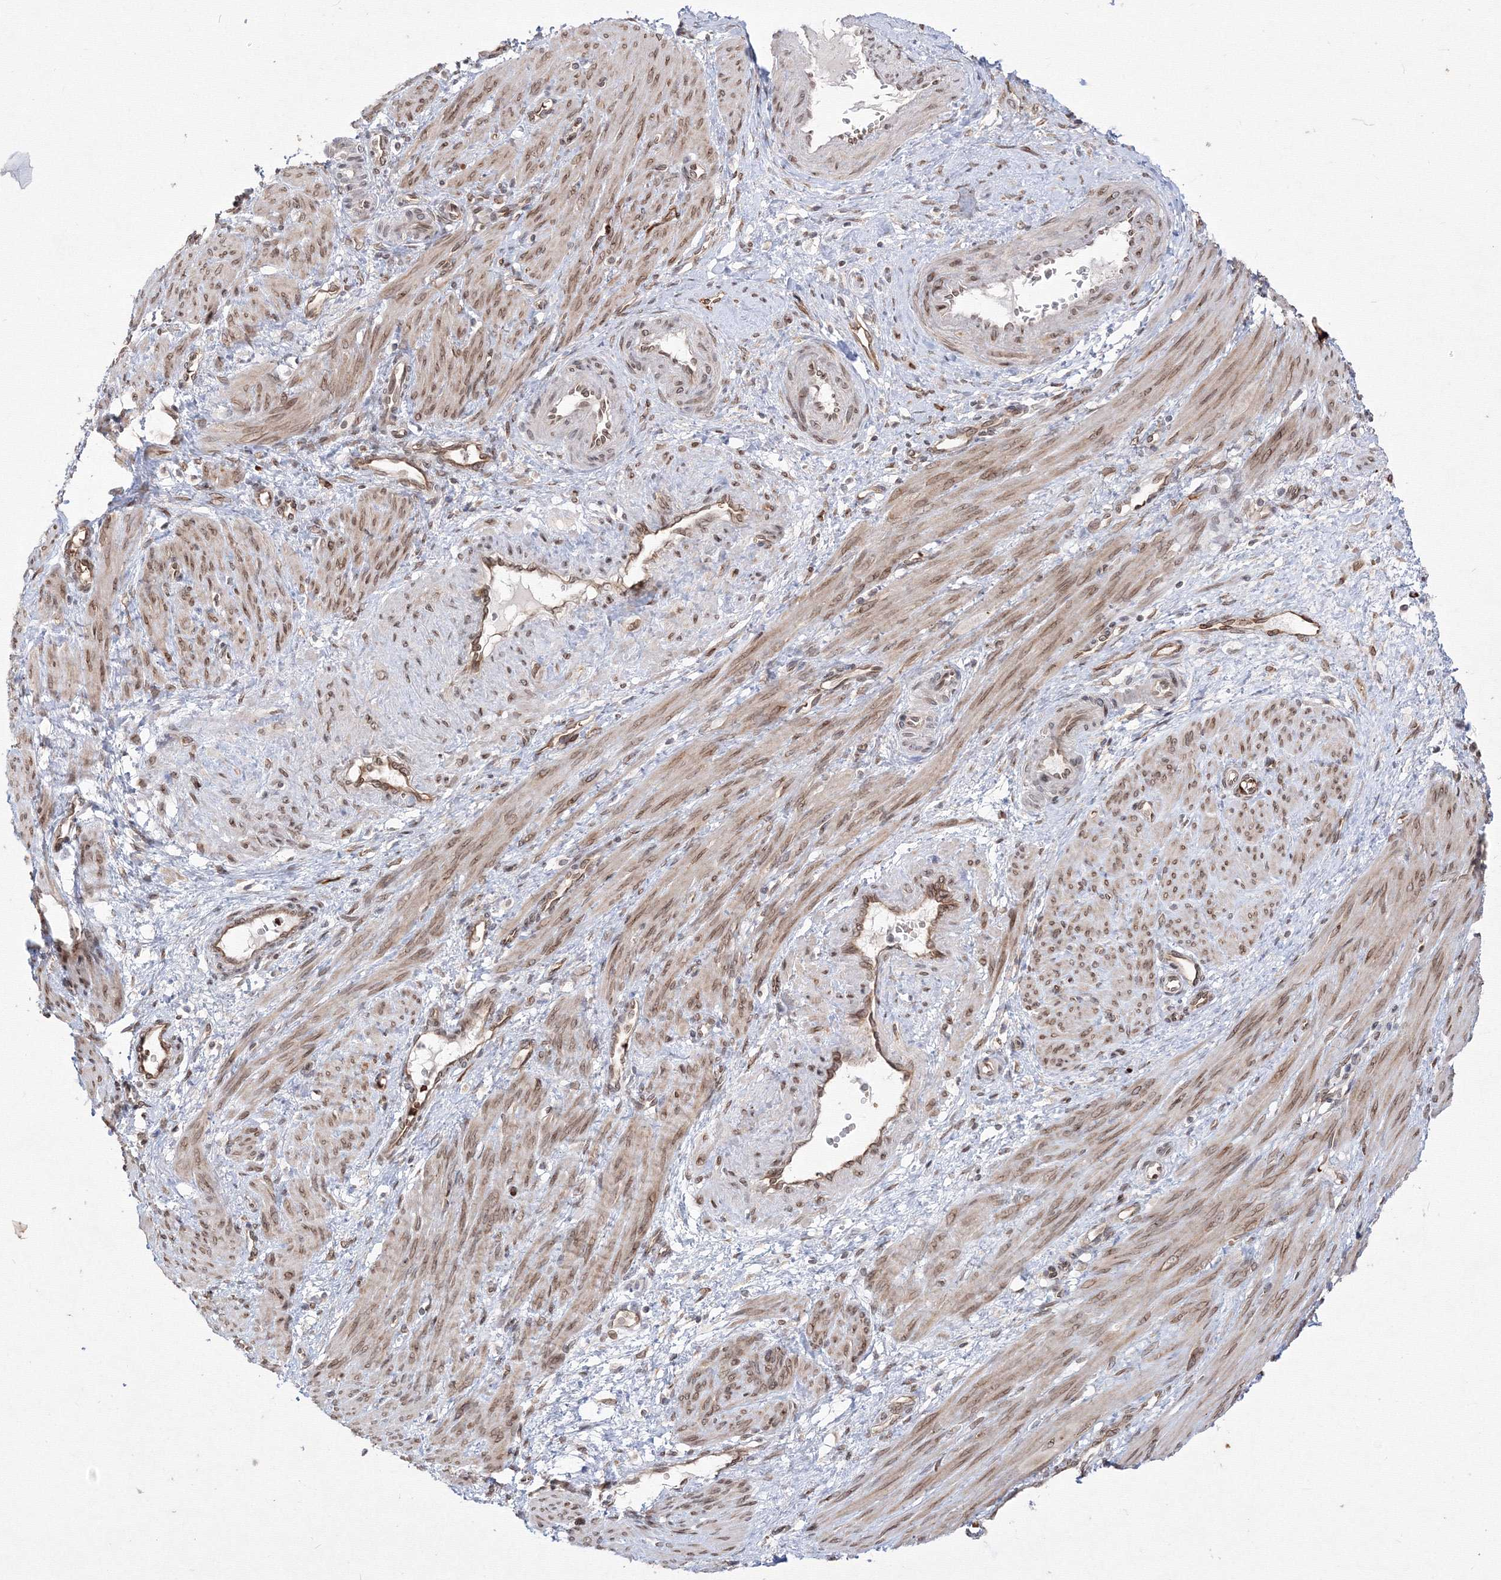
{"staining": {"intensity": "moderate", "quantity": ">75%", "location": "cytoplasmic/membranous,nuclear"}, "tissue": "smooth muscle", "cell_type": "Smooth muscle cells", "image_type": "normal", "snomed": [{"axis": "morphology", "description": "Normal tissue, NOS"}, {"axis": "topography", "description": "Endometrium"}], "caption": "IHC micrograph of unremarkable smooth muscle: smooth muscle stained using IHC displays medium levels of moderate protein expression localized specifically in the cytoplasmic/membranous,nuclear of smooth muscle cells, appearing as a cytoplasmic/membranous,nuclear brown color.", "gene": "DNAJB2", "patient": {"sex": "female", "age": 33}}